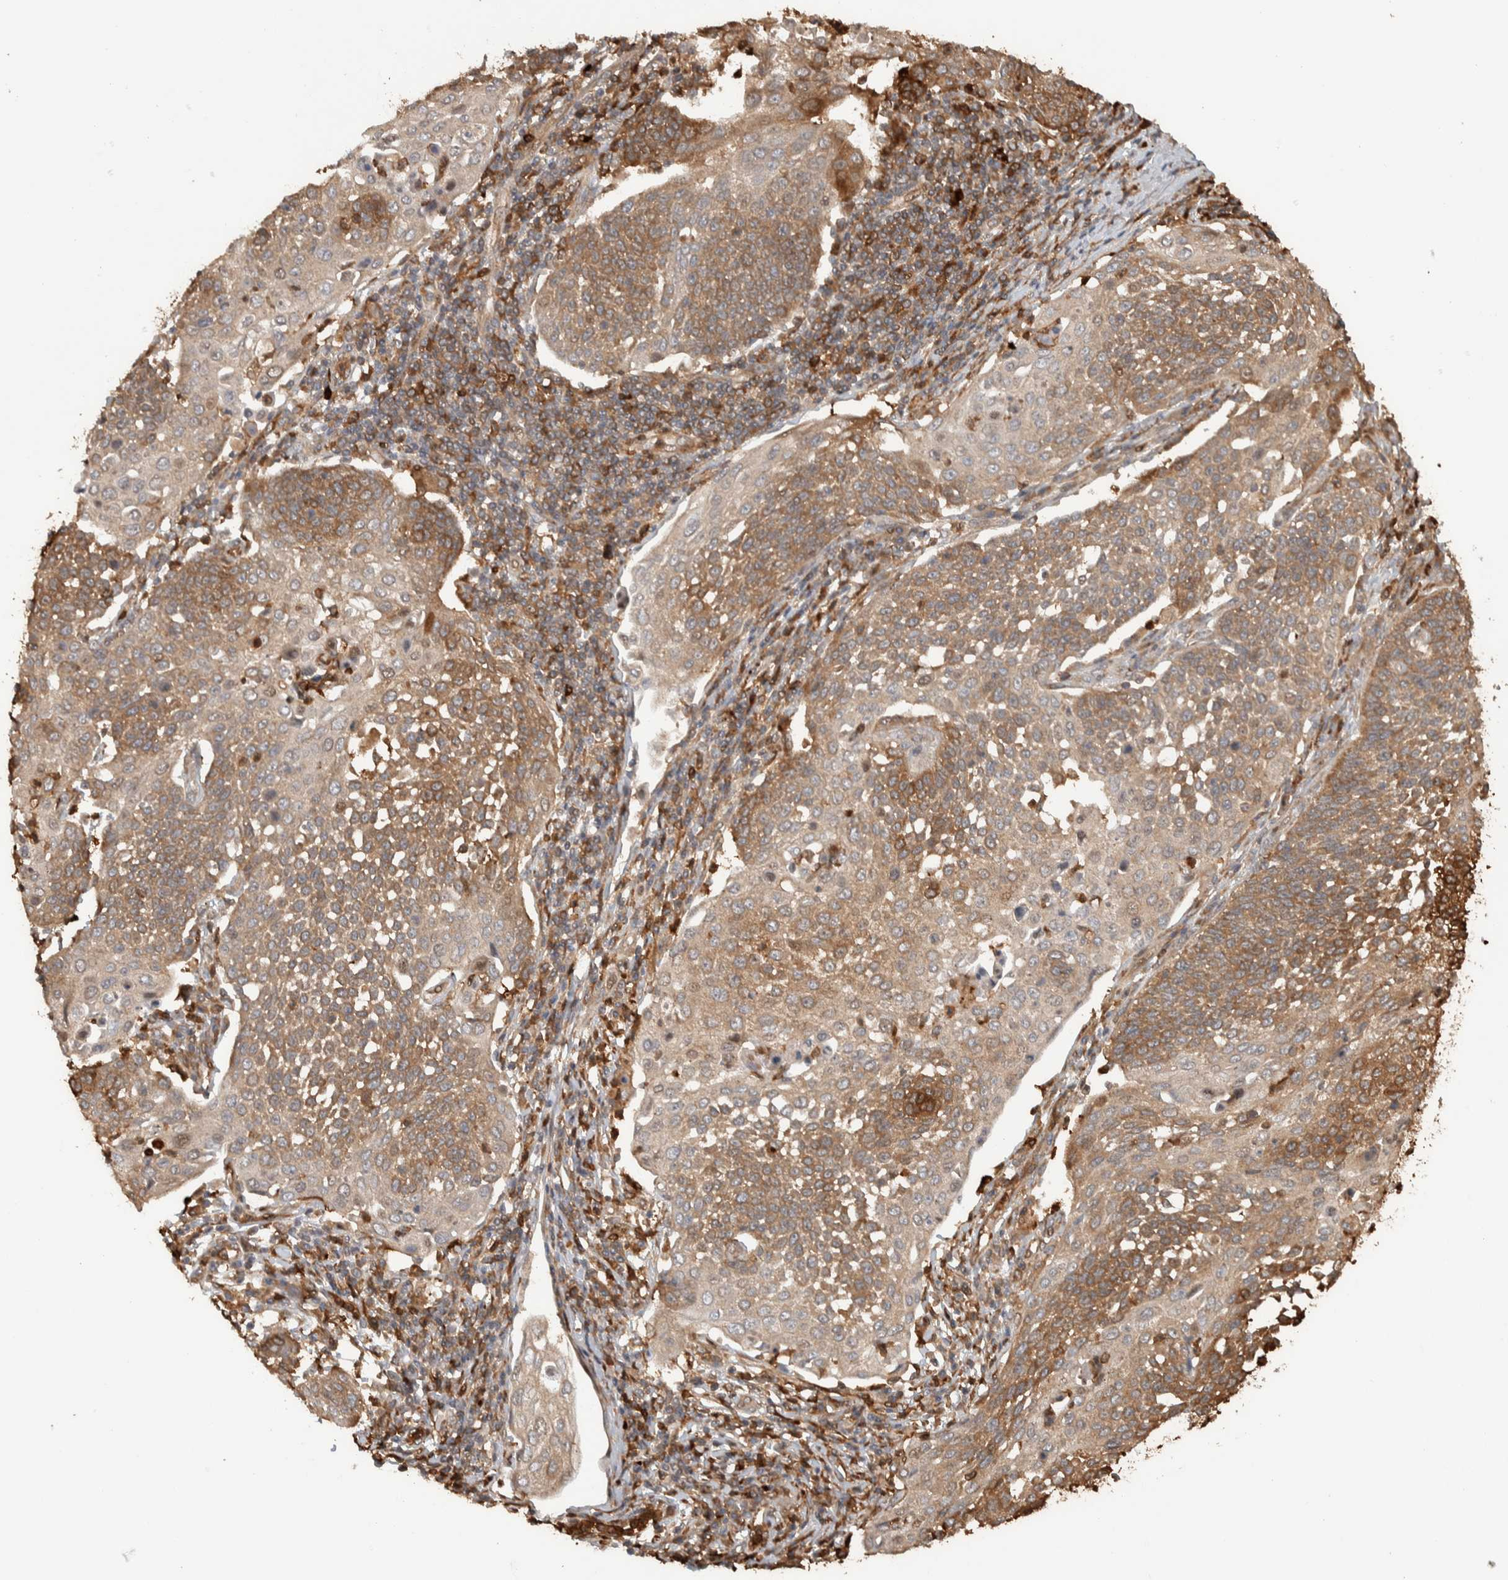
{"staining": {"intensity": "moderate", "quantity": ">75%", "location": "cytoplasmic/membranous"}, "tissue": "cervical cancer", "cell_type": "Tumor cells", "image_type": "cancer", "snomed": [{"axis": "morphology", "description": "Squamous cell carcinoma, NOS"}, {"axis": "topography", "description": "Cervix"}], "caption": "High-magnification brightfield microscopy of squamous cell carcinoma (cervical) stained with DAB (brown) and counterstained with hematoxylin (blue). tumor cells exhibit moderate cytoplasmic/membranous expression is seen in about>75% of cells.", "gene": "CNTROB", "patient": {"sex": "female", "age": 34}}